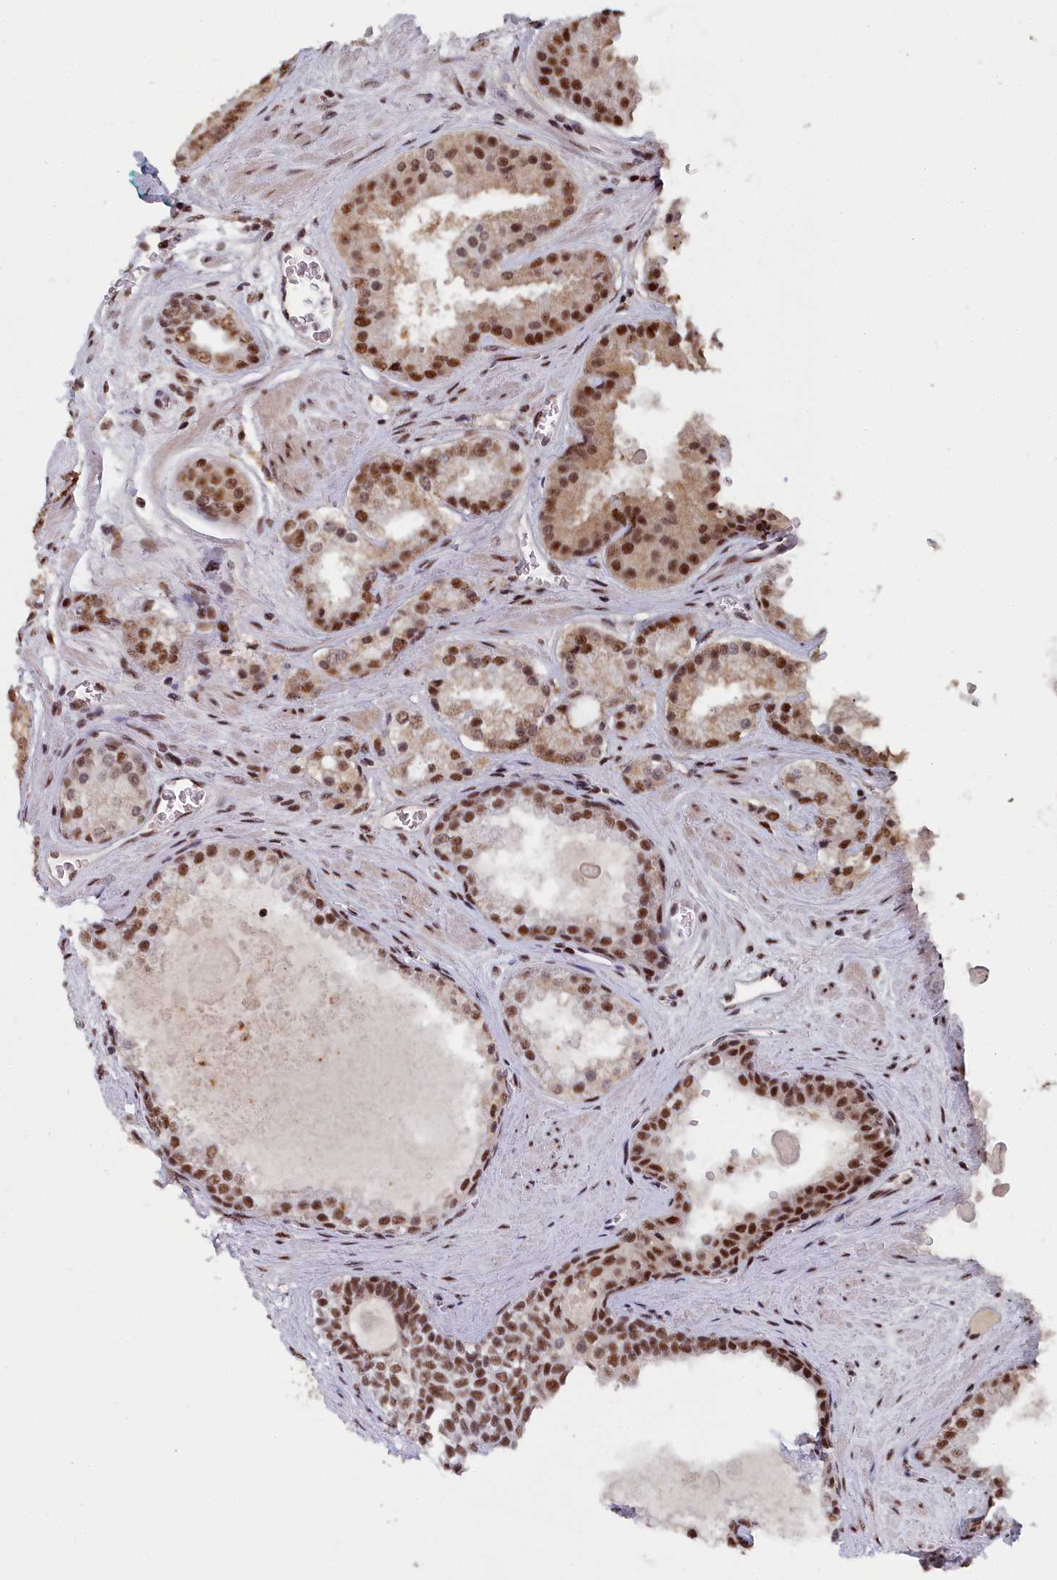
{"staining": {"intensity": "strong", "quantity": ">75%", "location": "nuclear"}, "tissue": "prostate cancer", "cell_type": "Tumor cells", "image_type": "cancer", "snomed": [{"axis": "morphology", "description": "Adenocarcinoma, High grade"}, {"axis": "topography", "description": "Prostate"}], "caption": "Prostate cancer stained with DAB IHC demonstrates high levels of strong nuclear staining in approximately >75% of tumor cells. (DAB = brown stain, brightfield microscopy at high magnification).", "gene": "SF3B3", "patient": {"sex": "male", "age": 67}}